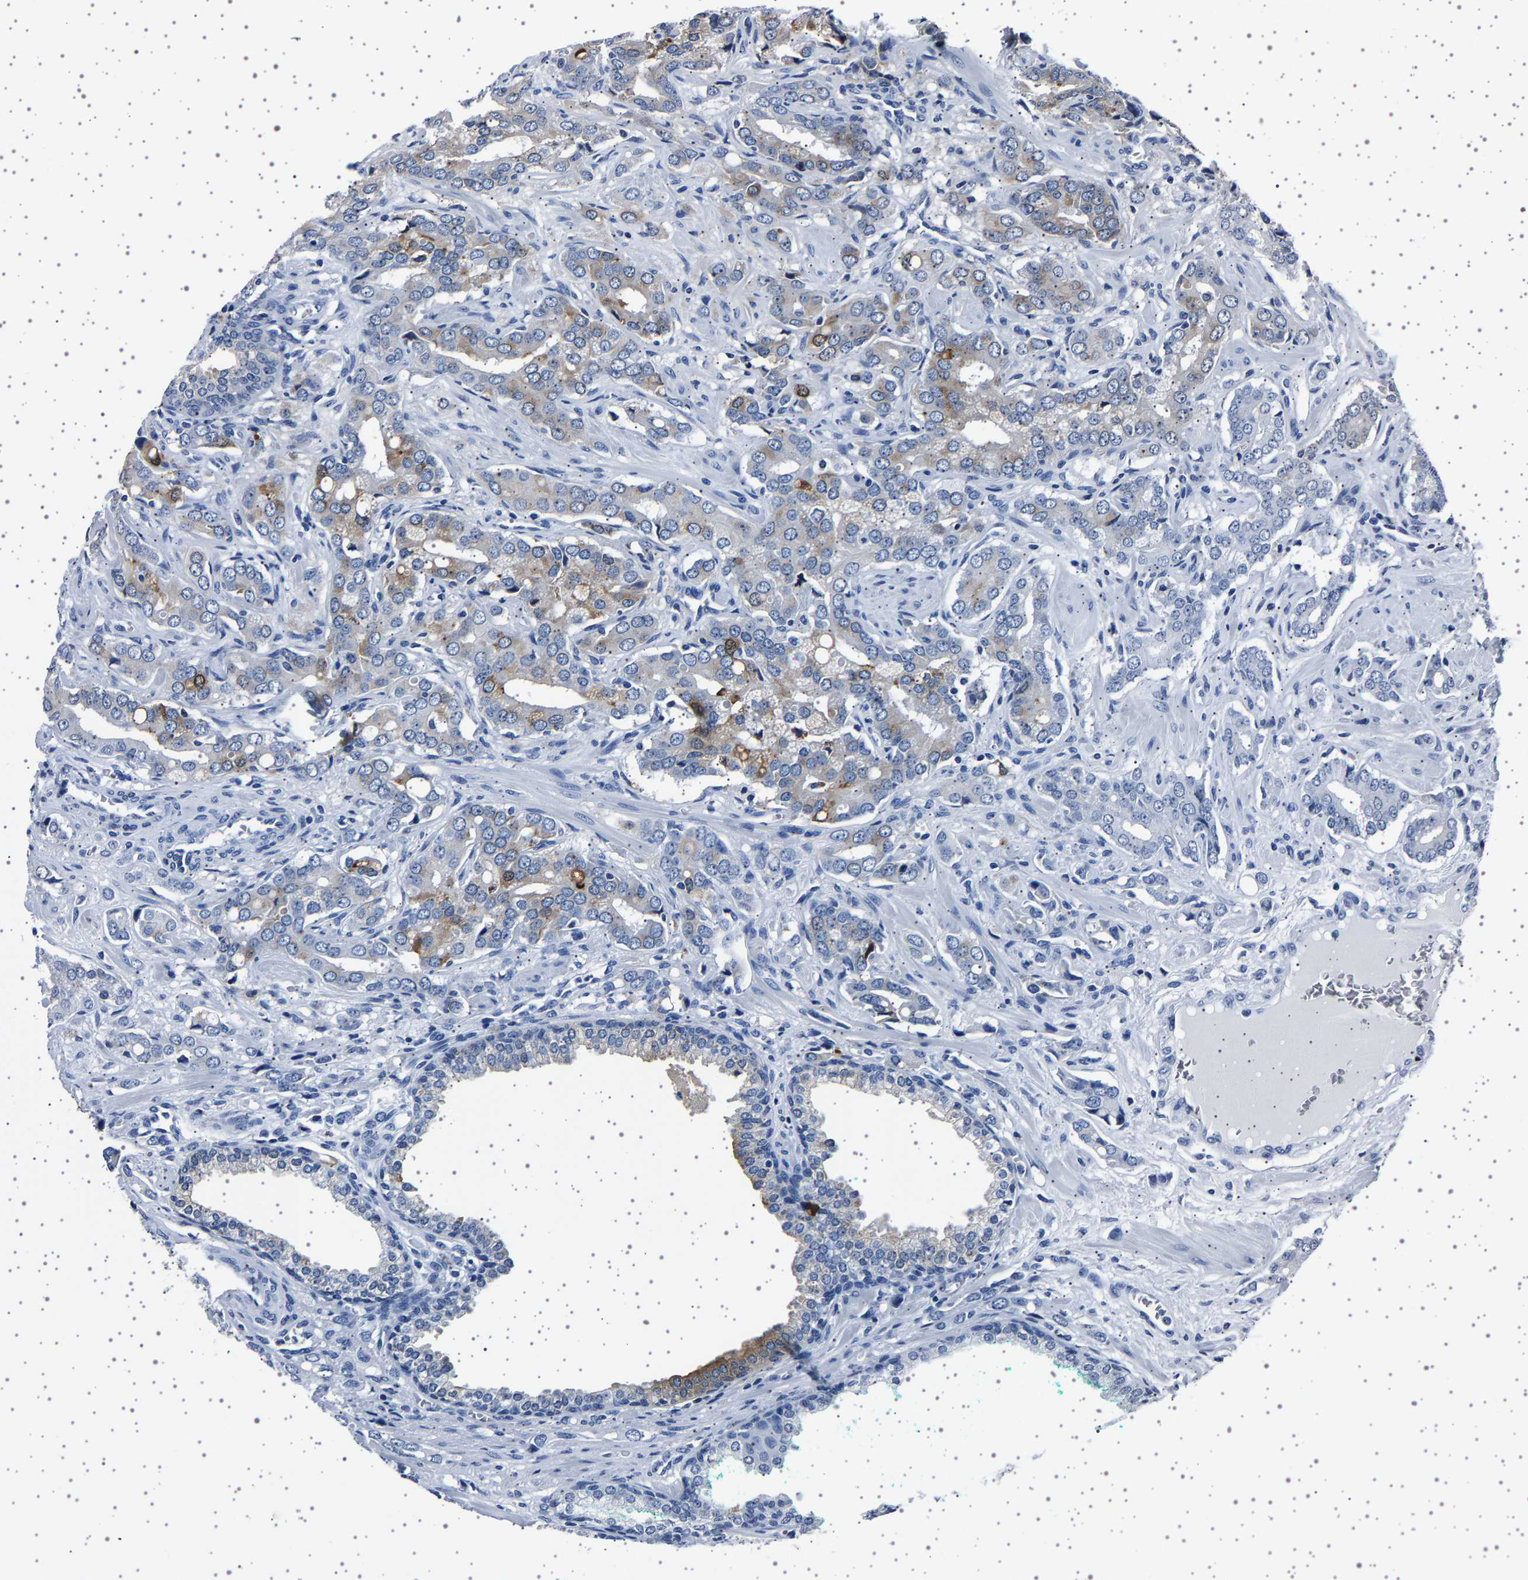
{"staining": {"intensity": "weak", "quantity": "<25%", "location": "cytoplasmic/membranous"}, "tissue": "prostate cancer", "cell_type": "Tumor cells", "image_type": "cancer", "snomed": [{"axis": "morphology", "description": "Adenocarcinoma, High grade"}, {"axis": "topography", "description": "Prostate"}], "caption": "A high-resolution image shows IHC staining of prostate adenocarcinoma (high-grade), which shows no significant positivity in tumor cells.", "gene": "TFF3", "patient": {"sex": "male", "age": 52}}